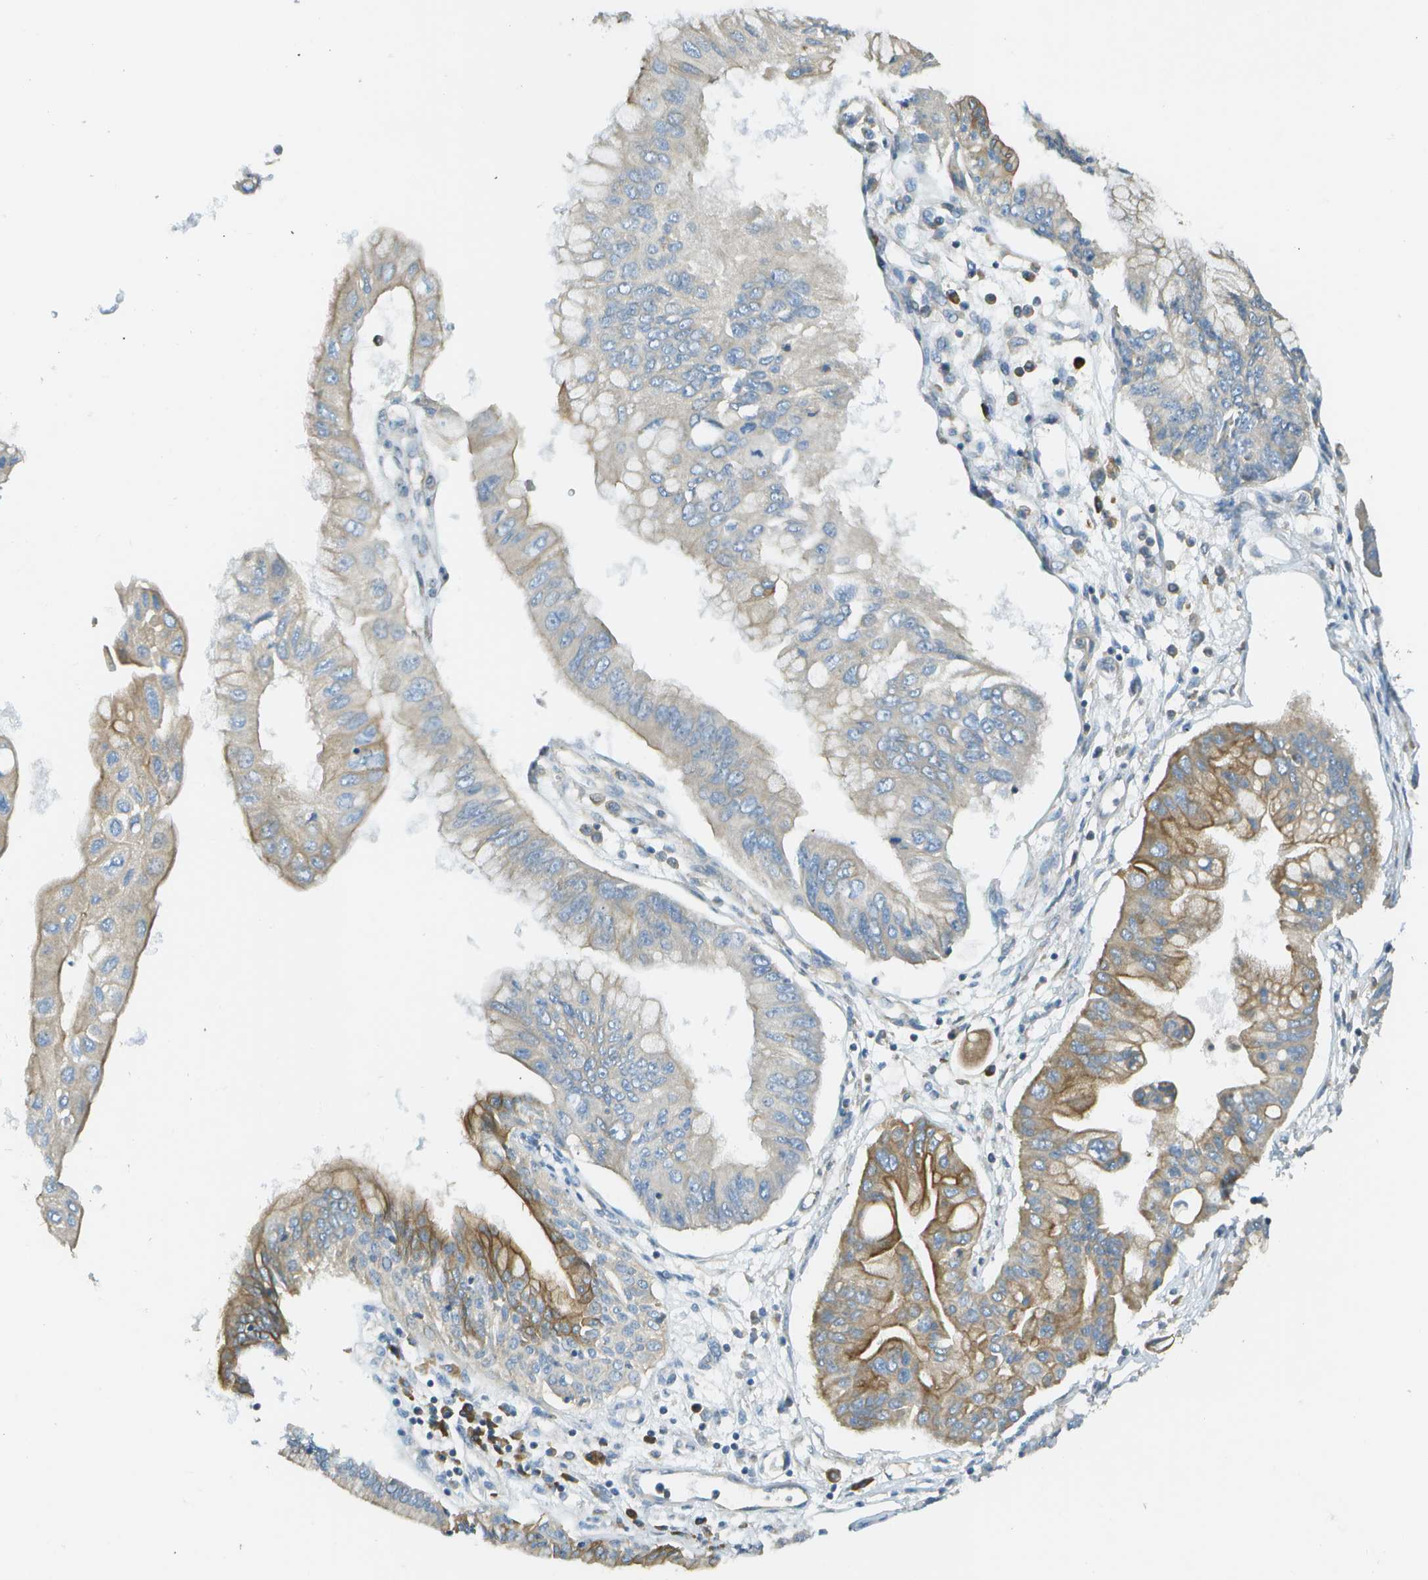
{"staining": {"intensity": "moderate", "quantity": "25%-75%", "location": "cytoplasmic/membranous"}, "tissue": "pancreatic cancer", "cell_type": "Tumor cells", "image_type": "cancer", "snomed": [{"axis": "morphology", "description": "Adenocarcinoma, NOS"}, {"axis": "topography", "description": "Pancreas"}], "caption": "Moderate cytoplasmic/membranous staining is seen in approximately 25%-75% of tumor cells in pancreatic cancer.", "gene": "DNAJB11", "patient": {"sex": "female", "age": 77}}